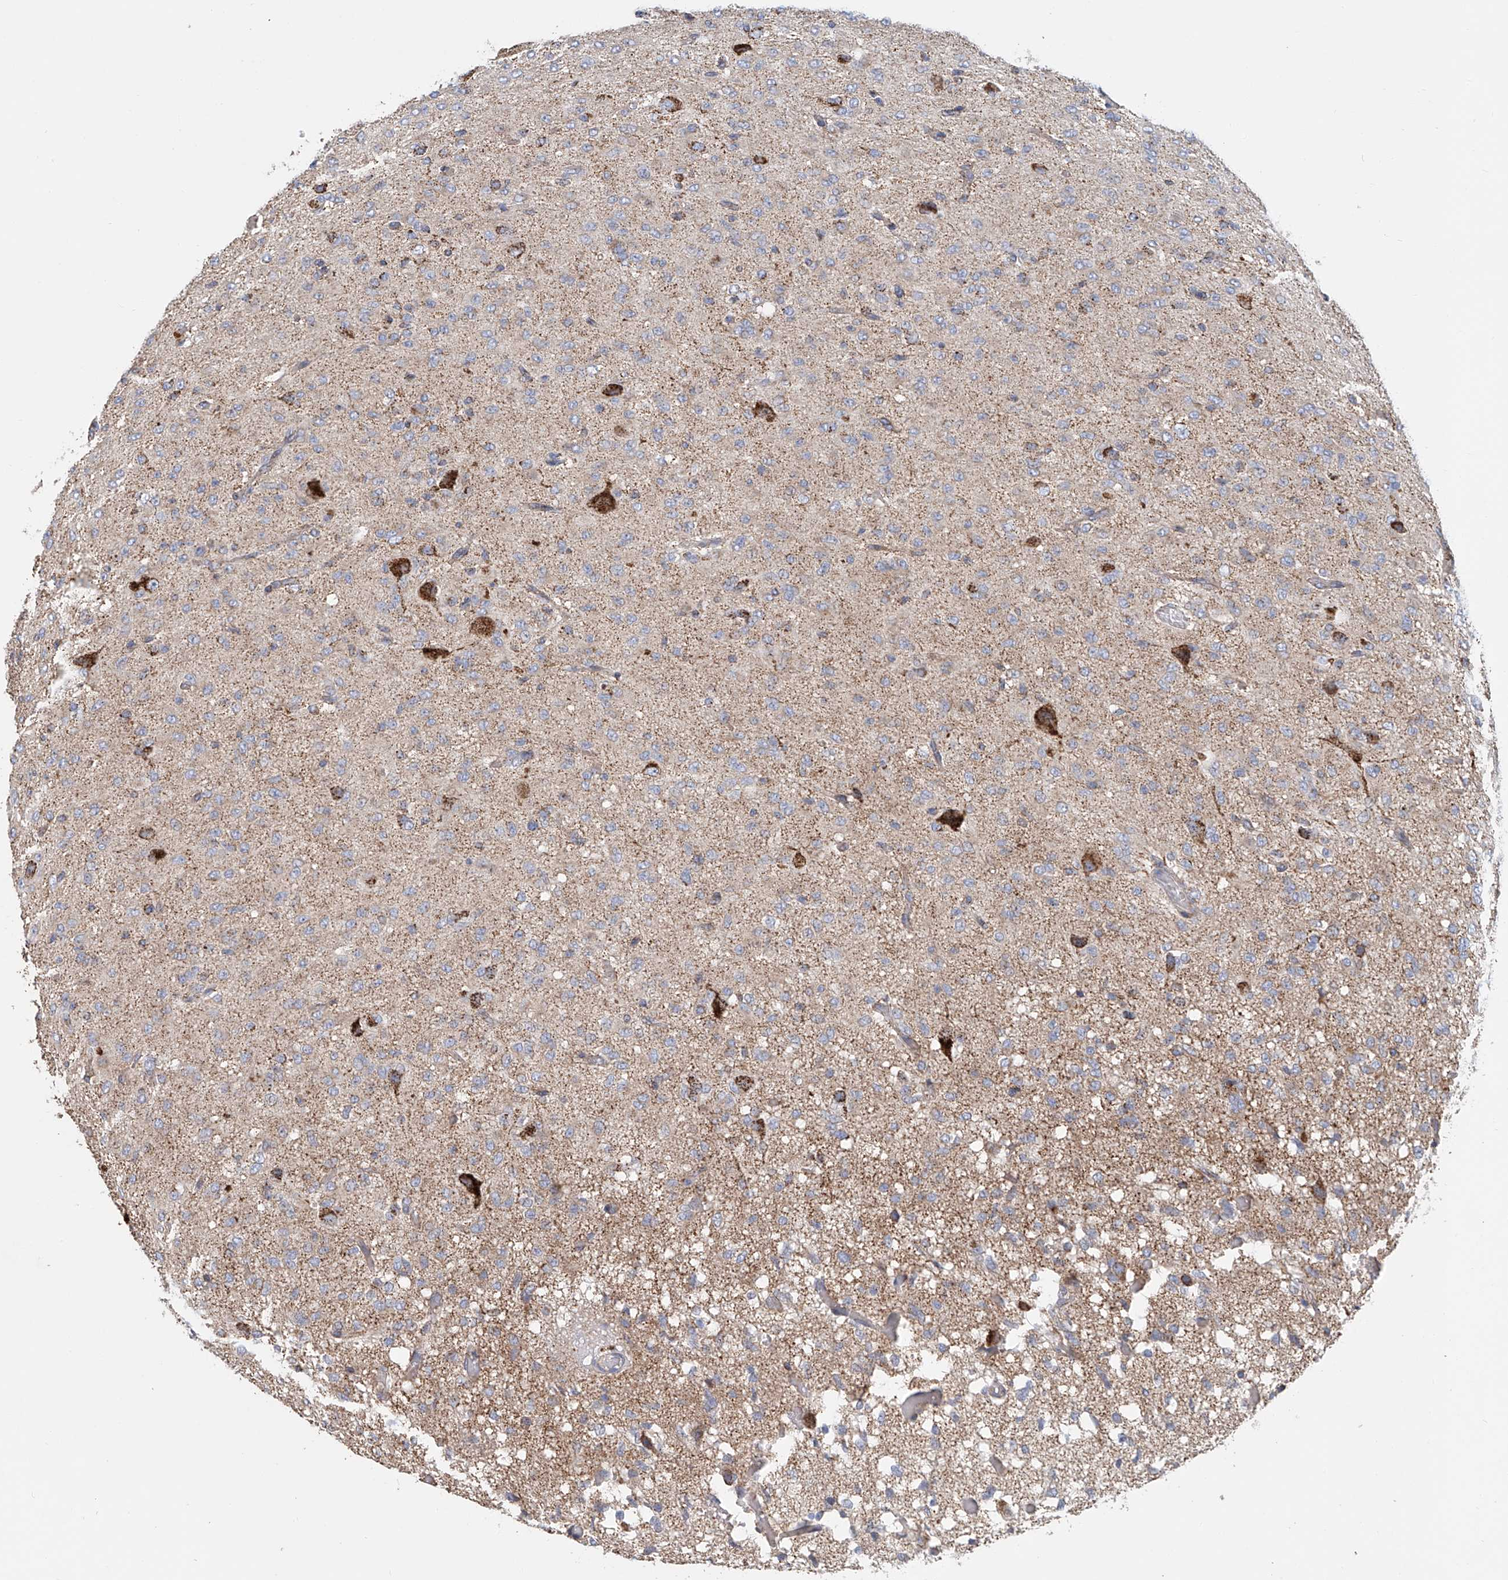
{"staining": {"intensity": "weak", "quantity": "<25%", "location": "cytoplasmic/membranous"}, "tissue": "glioma", "cell_type": "Tumor cells", "image_type": "cancer", "snomed": [{"axis": "morphology", "description": "Glioma, malignant, High grade"}, {"axis": "topography", "description": "Brain"}], "caption": "IHC image of neoplastic tissue: human glioma stained with DAB shows no significant protein staining in tumor cells.", "gene": "MCL1", "patient": {"sex": "female", "age": 59}}